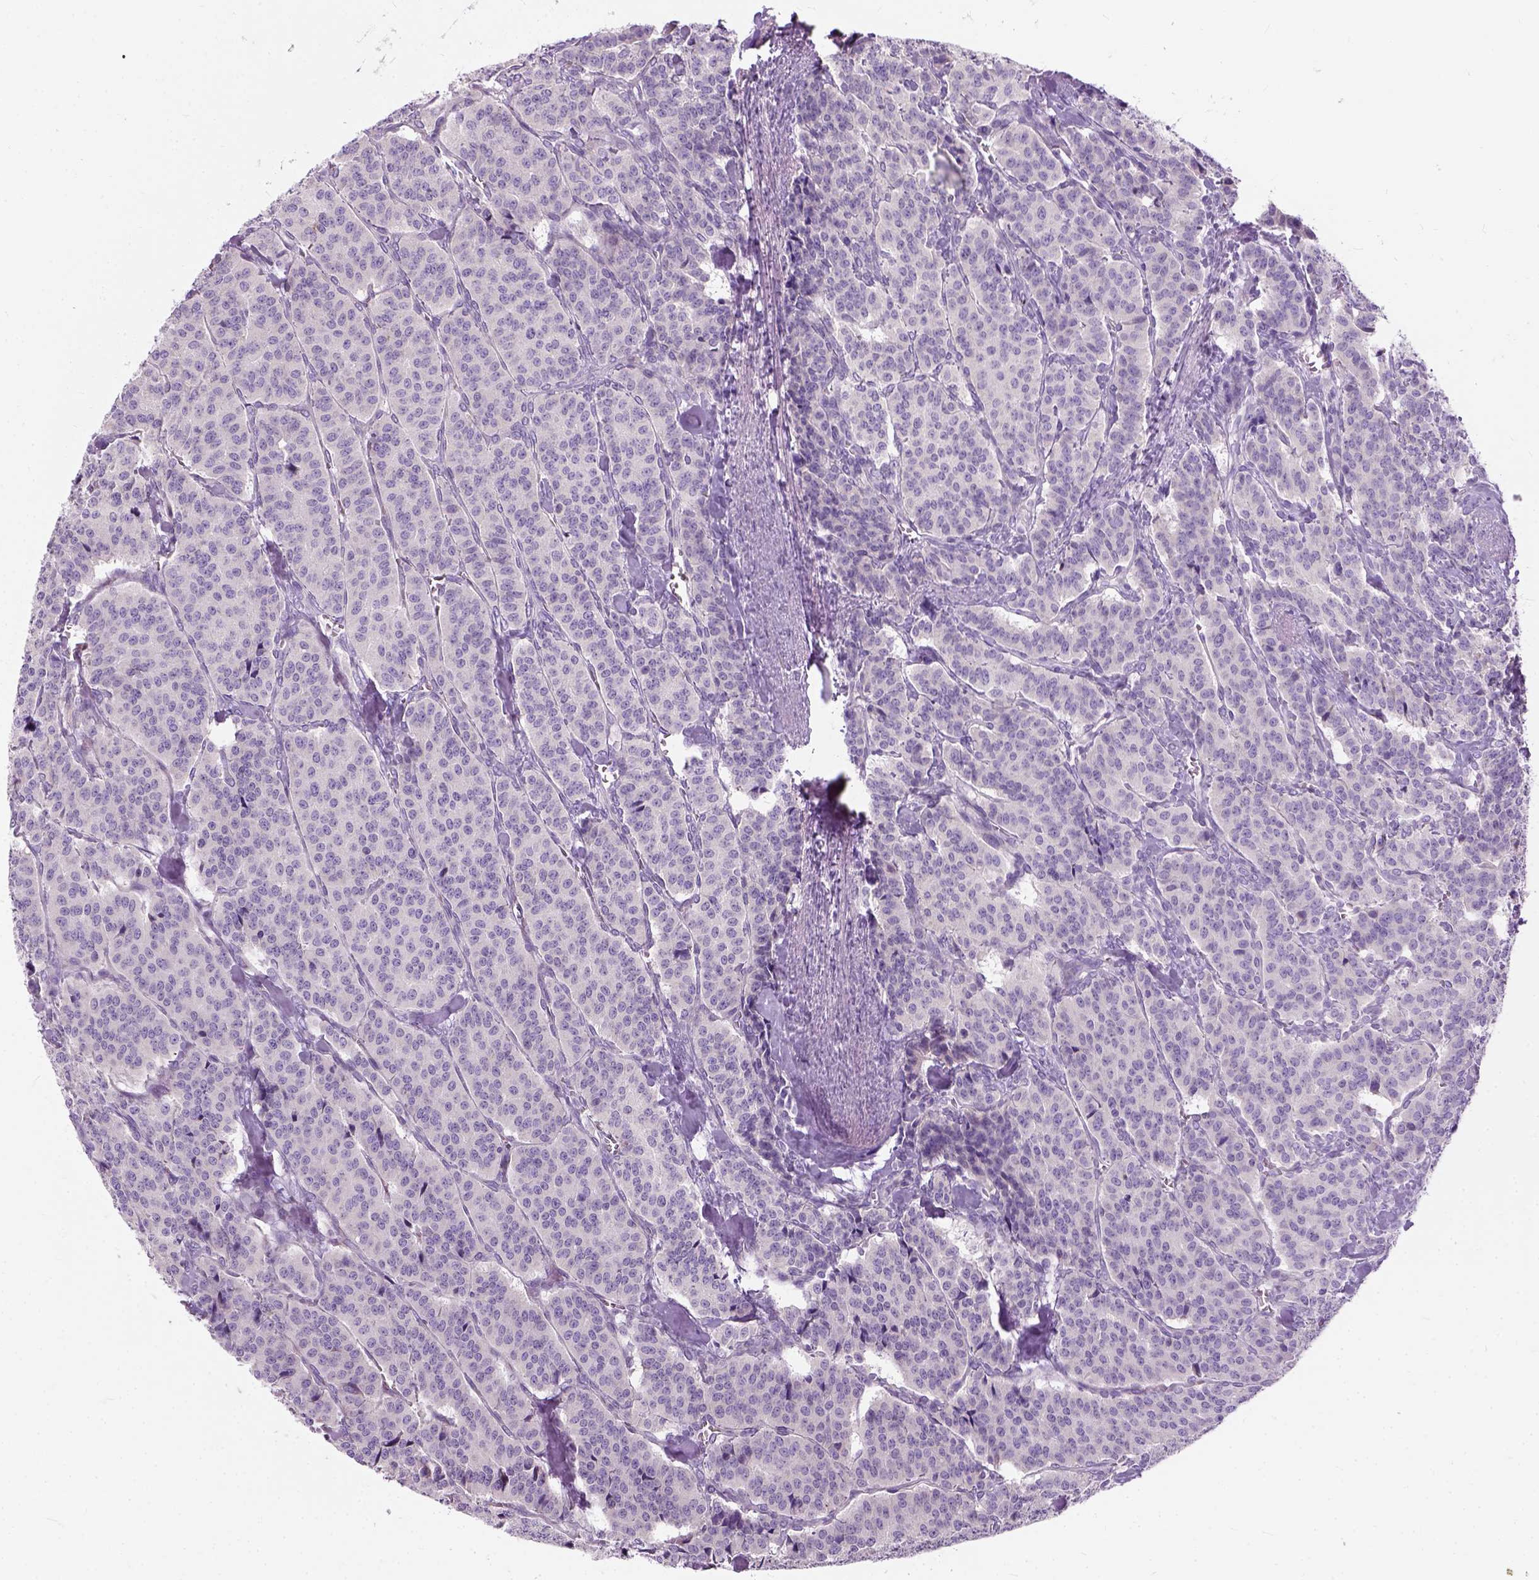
{"staining": {"intensity": "negative", "quantity": "none", "location": "none"}, "tissue": "carcinoid", "cell_type": "Tumor cells", "image_type": "cancer", "snomed": [{"axis": "morphology", "description": "Normal tissue, NOS"}, {"axis": "morphology", "description": "Carcinoid, malignant, NOS"}, {"axis": "topography", "description": "Lung"}], "caption": "Micrograph shows no significant protein positivity in tumor cells of carcinoid (malignant).", "gene": "TRIM72", "patient": {"sex": "female", "age": 46}}